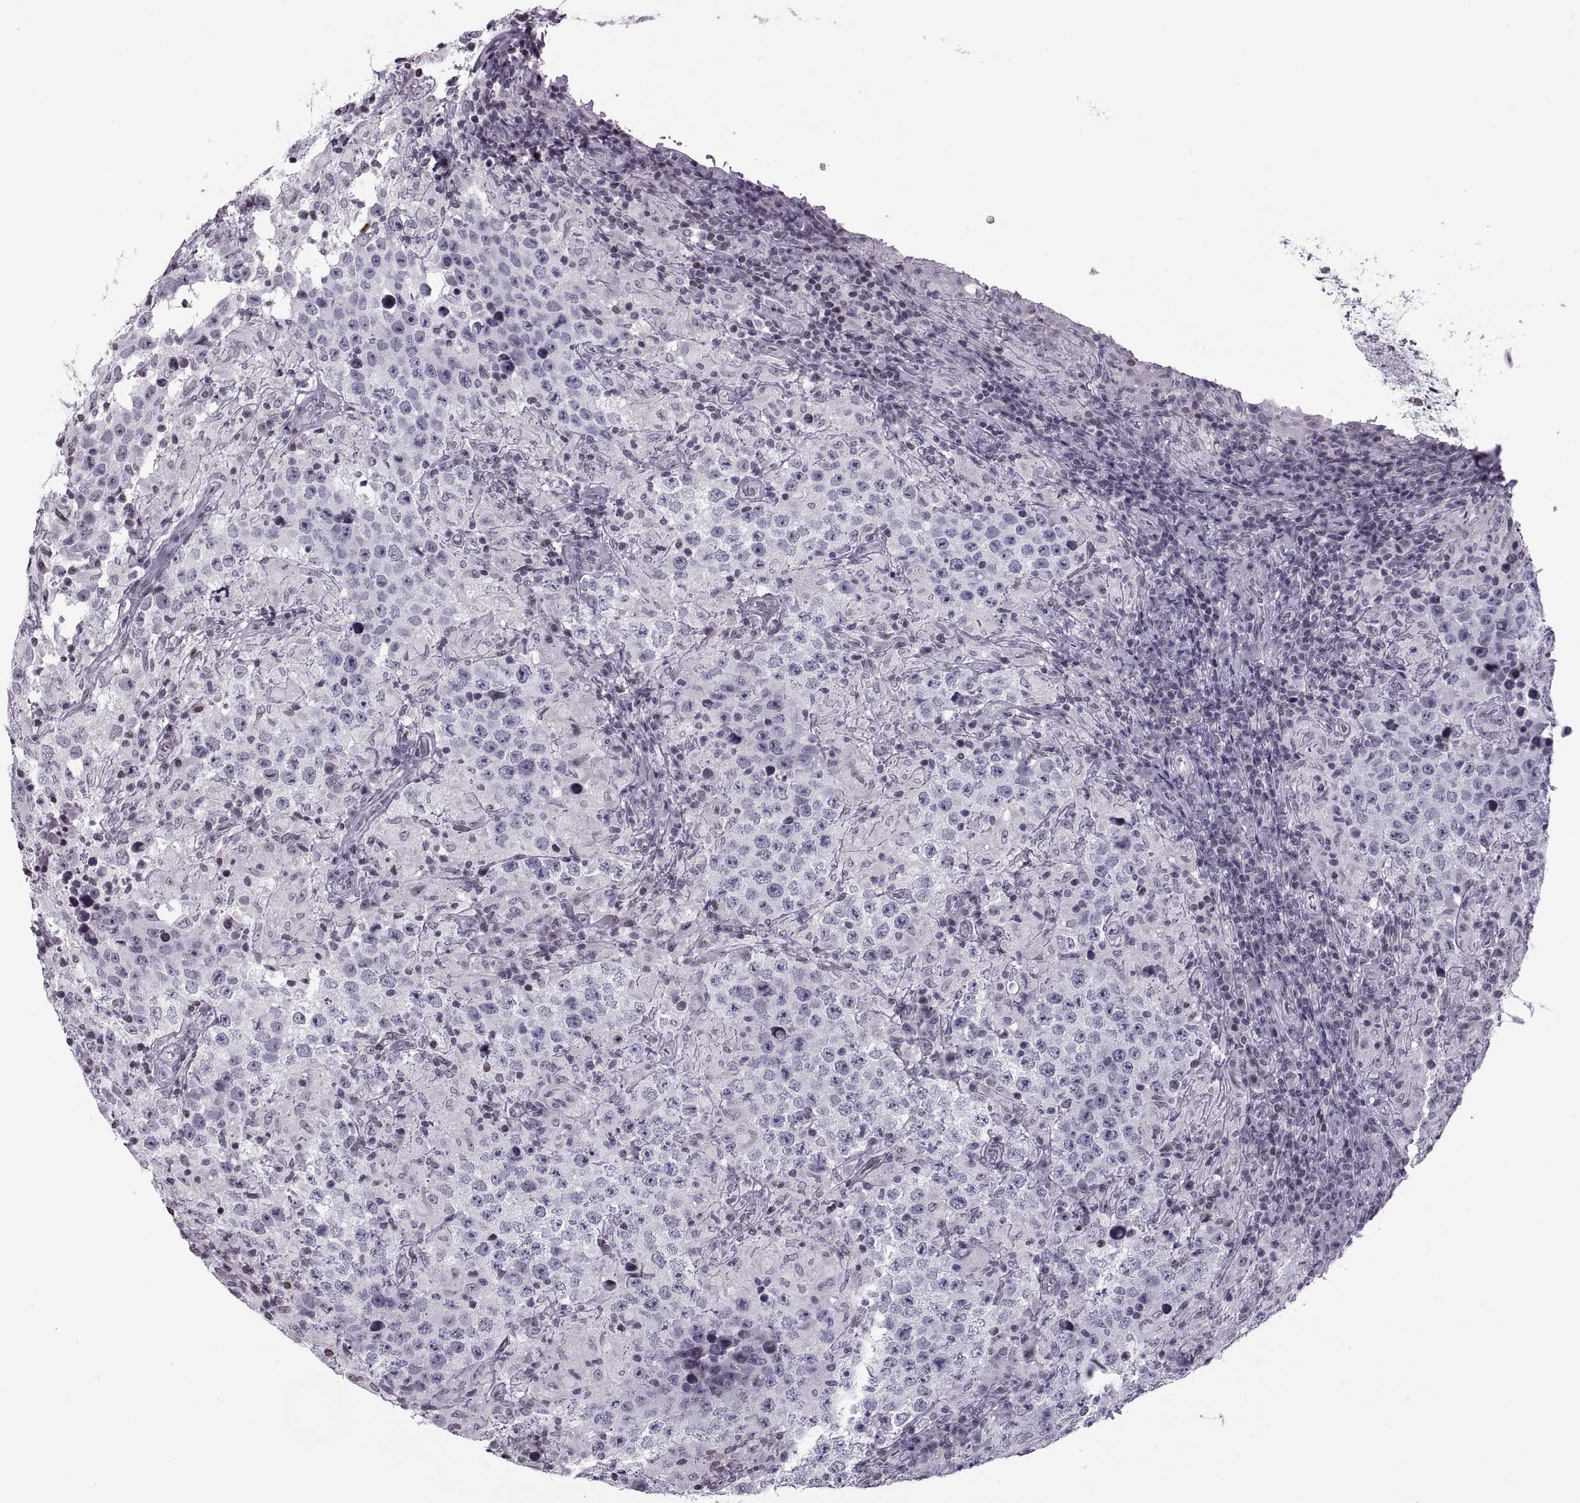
{"staining": {"intensity": "negative", "quantity": "none", "location": "none"}, "tissue": "testis cancer", "cell_type": "Tumor cells", "image_type": "cancer", "snomed": [{"axis": "morphology", "description": "Seminoma, NOS"}, {"axis": "morphology", "description": "Carcinoma, Embryonal, NOS"}, {"axis": "topography", "description": "Testis"}], "caption": "This histopathology image is of testis seminoma stained with immunohistochemistry to label a protein in brown with the nuclei are counter-stained blue. There is no expression in tumor cells.", "gene": "H1-8", "patient": {"sex": "male", "age": 41}}